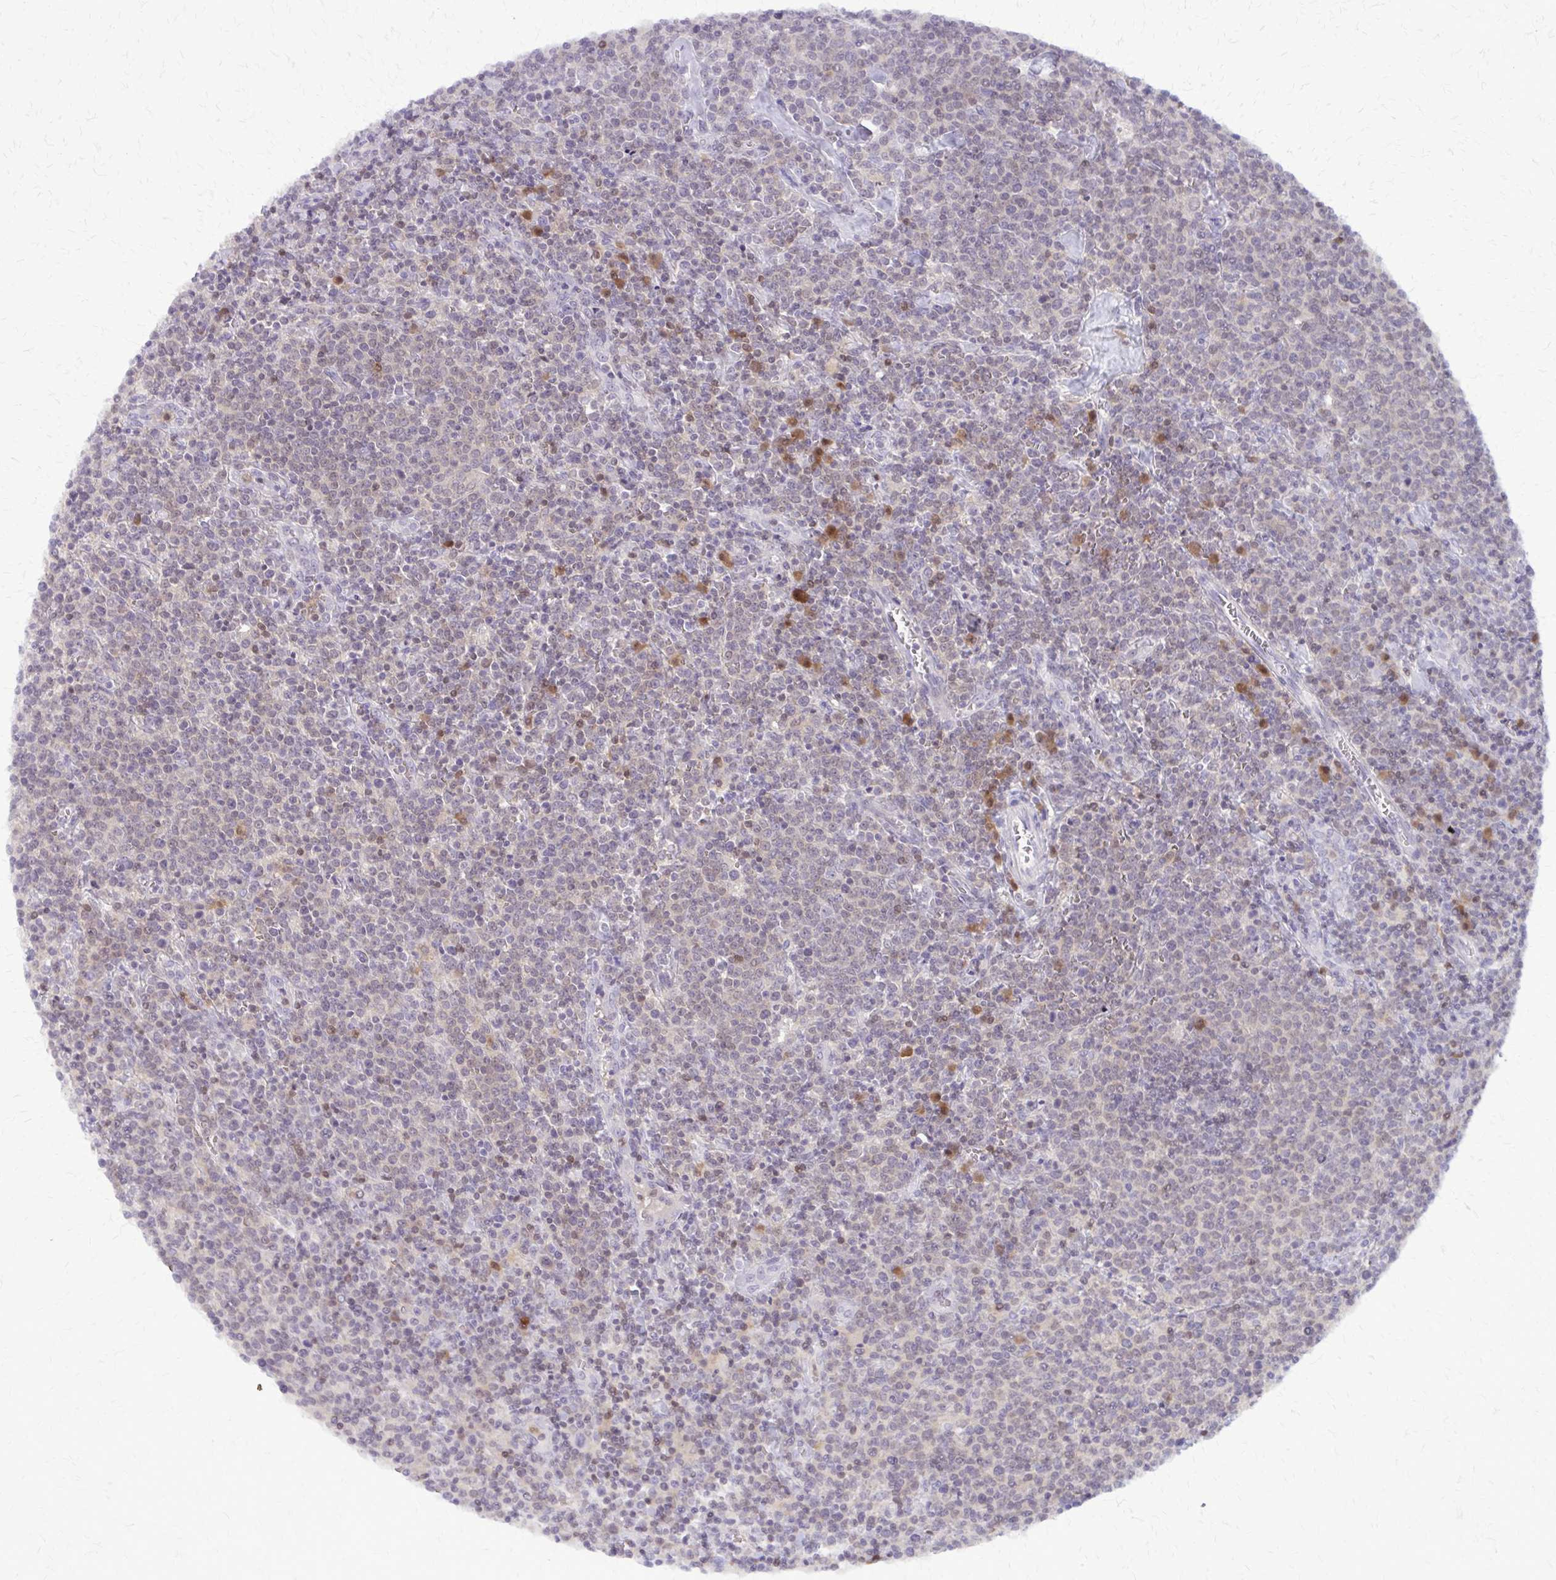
{"staining": {"intensity": "negative", "quantity": "none", "location": "none"}, "tissue": "lymphoma", "cell_type": "Tumor cells", "image_type": "cancer", "snomed": [{"axis": "morphology", "description": "Malignant lymphoma, non-Hodgkin's type, High grade"}, {"axis": "topography", "description": "Lymph node"}], "caption": "The photomicrograph exhibits no staining of tumor cells in malignant lymphoma, non-Hodgkin's type (high-grade).", "gene": "GLRX", "patient": {"sex": "male", "age": 61}}